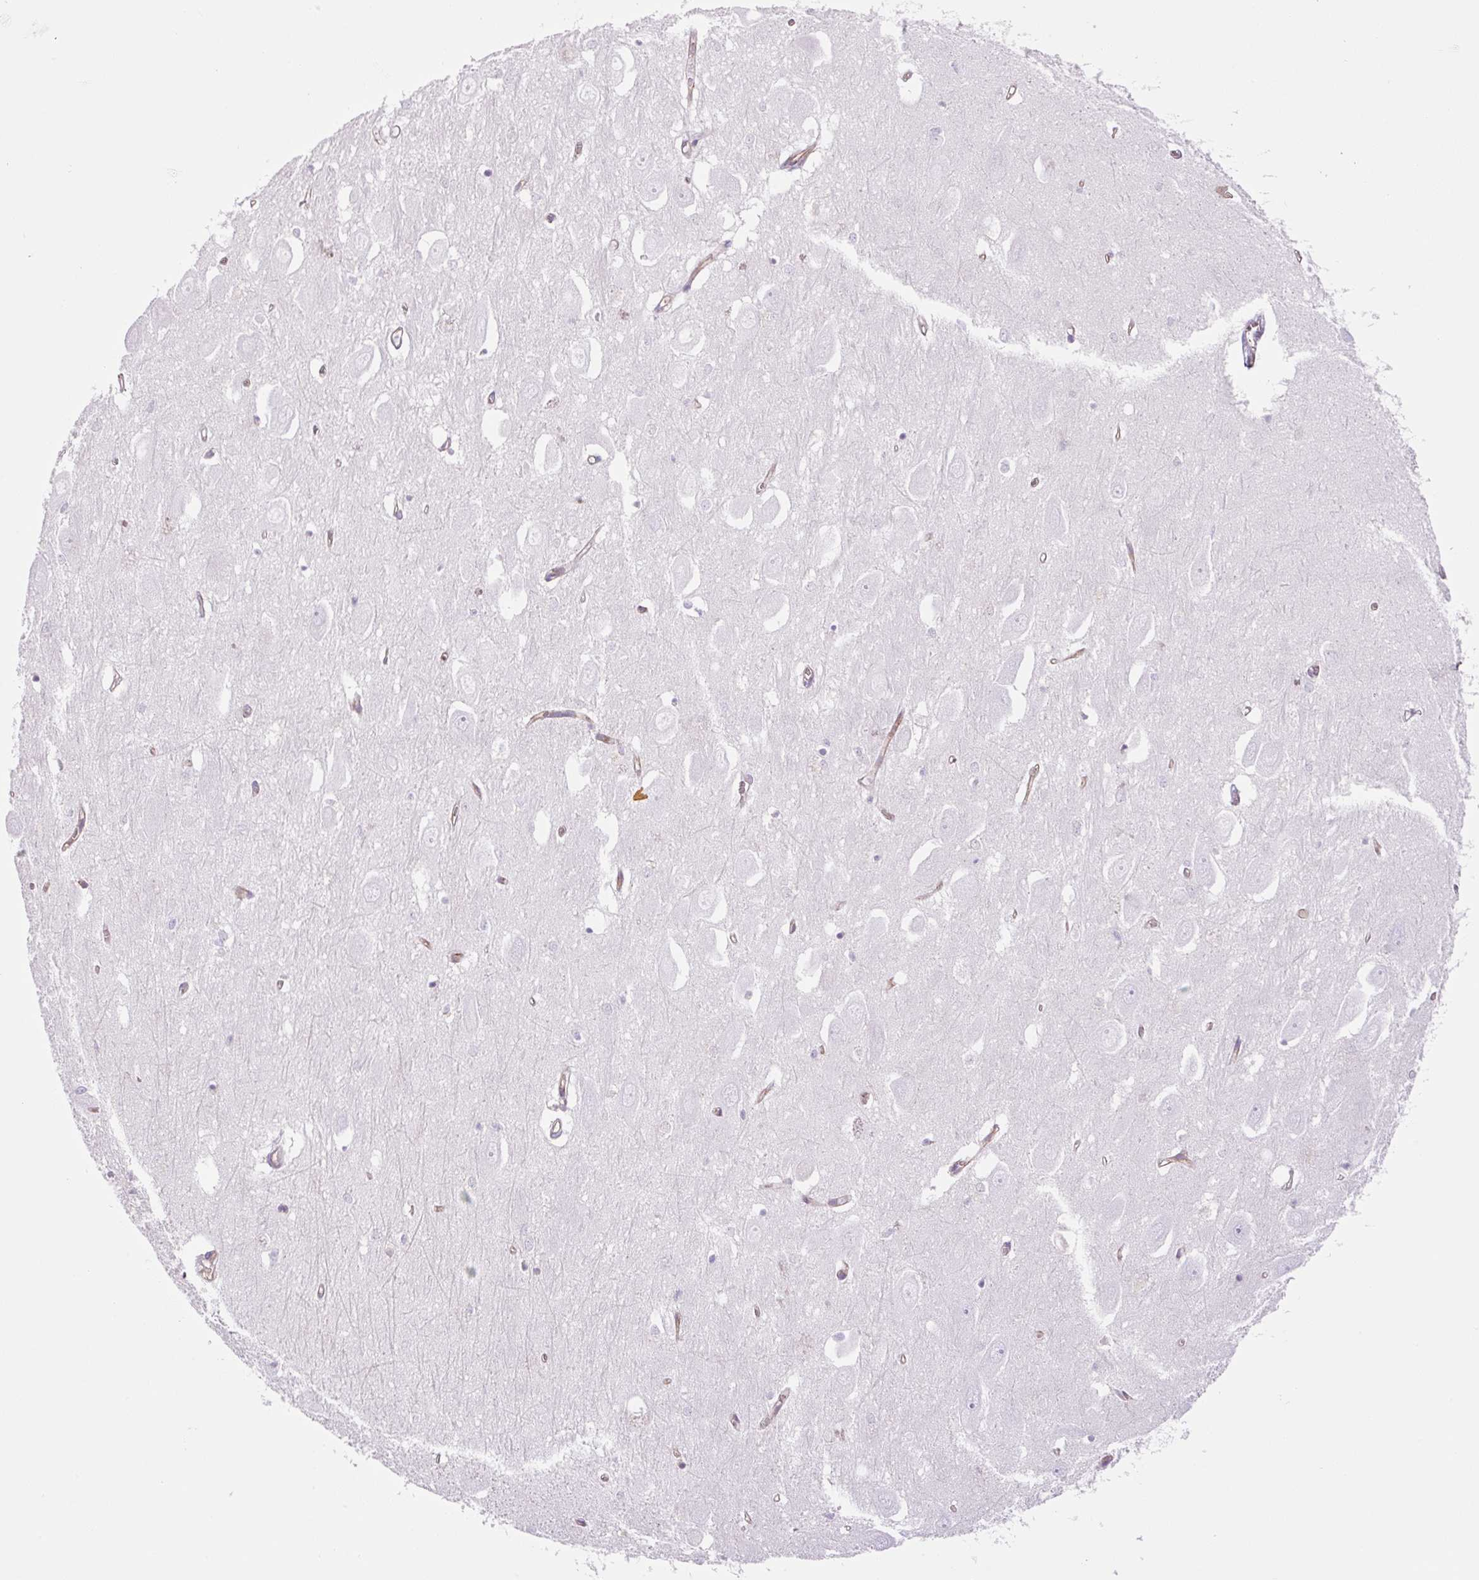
{"staining": {"intensity": "moderate", "quantity": "<25%", "location": "cytoplasmic/membranous,nuclear"}, "tissue": "hippocampus", "cell_type": "Glial cells", "image_type": "normal", "snomed": [{"axis": "morphology", "description": "Normal tissue, NOS"}, {"axis": "topography", "description": "Hippocampus"}], "caption": "Unremarkable hippocampus displays moderate cytoplasmic/membranous,nuclear positivity in about <25% of glial cells, visualized by immunohistochemistry. (DAB (3,3'-diaminobenzidine) IHC, brown staining for protein, blue staining for nuclei).", "gene": "DNM2", "patient": {"sex": "female", "age": 64}}